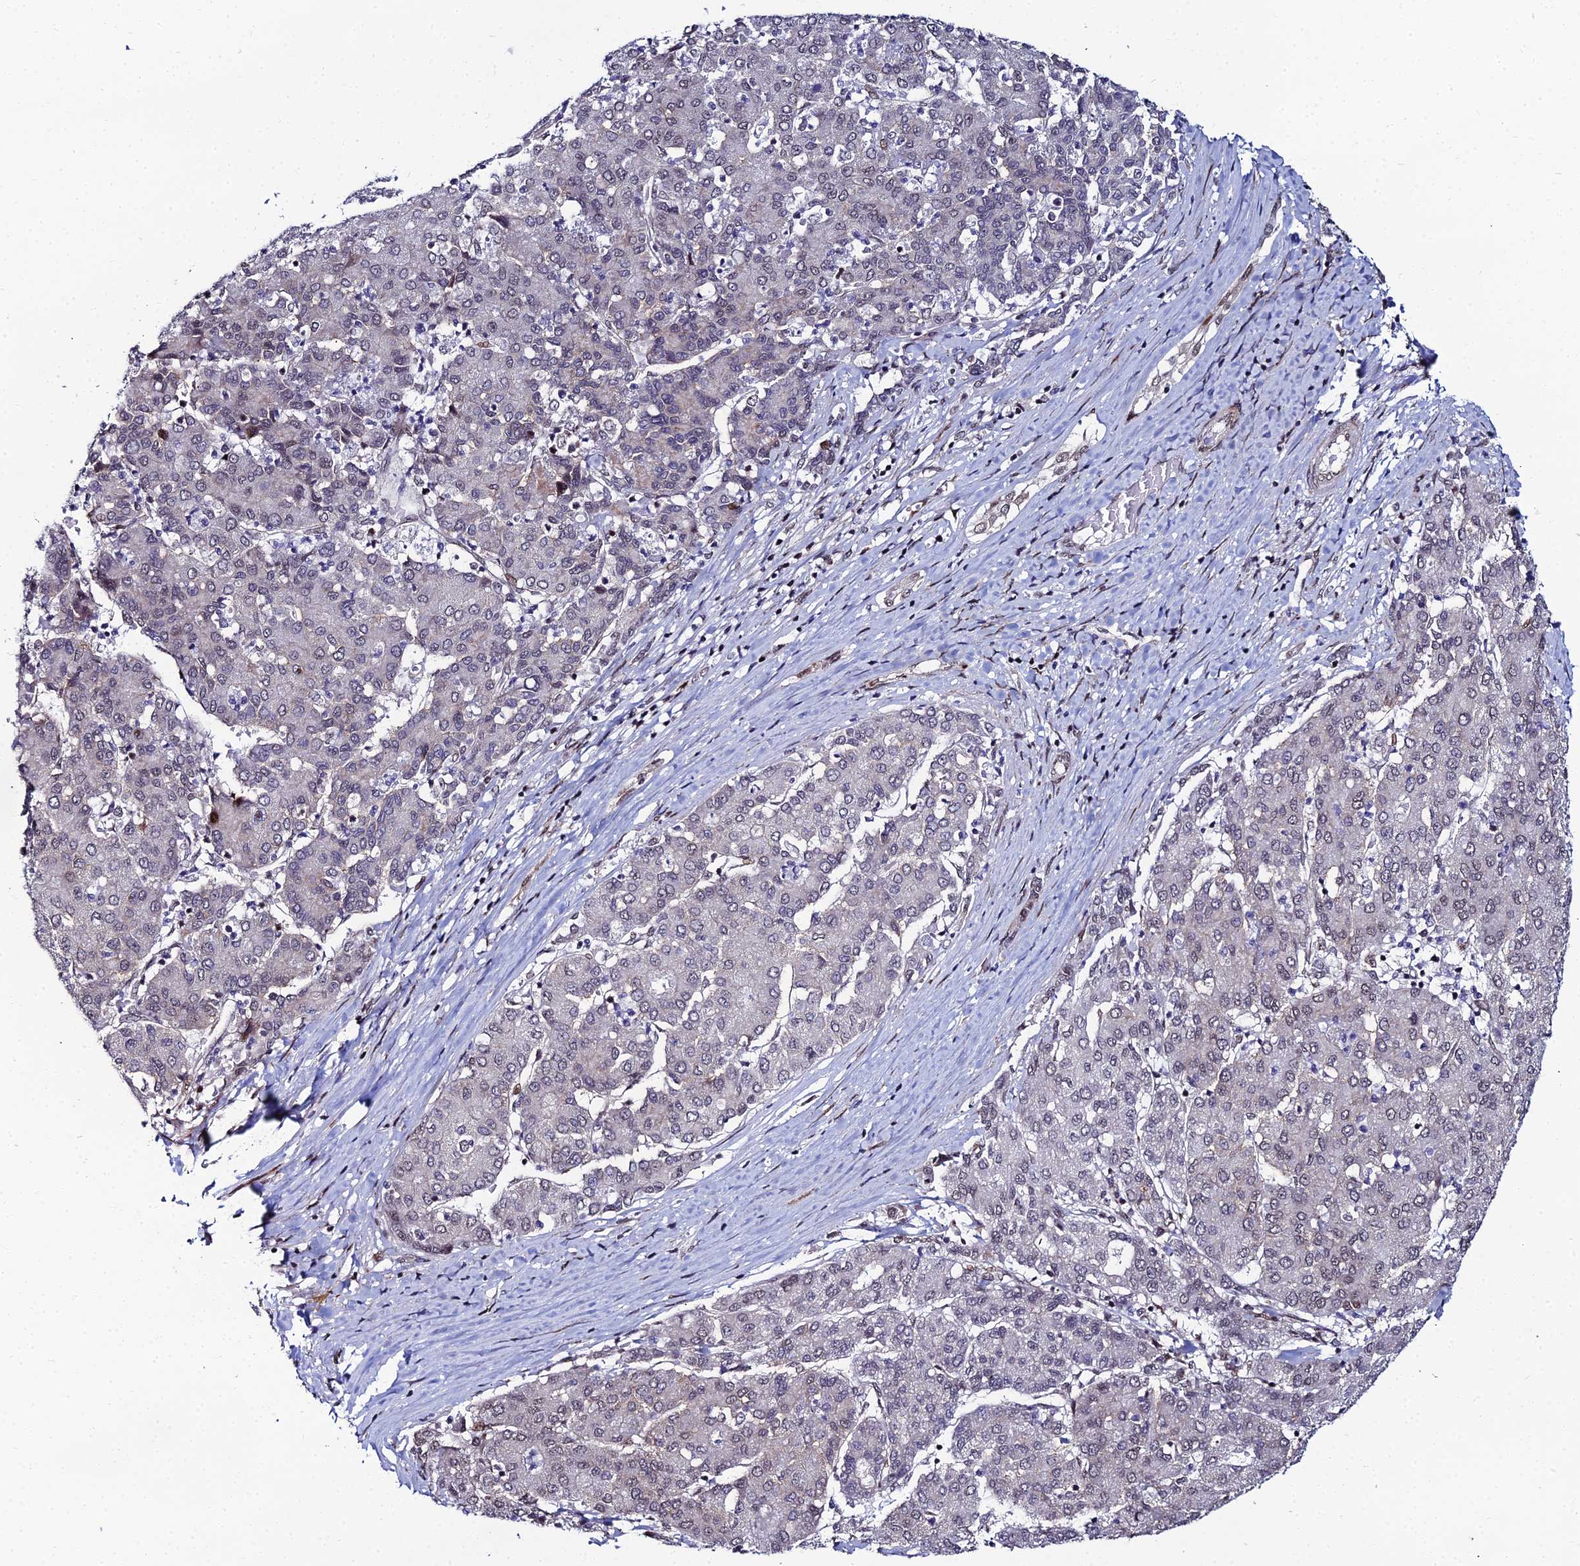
{"staining": {"intensity": "negative", "quantity": "none", "location": "none"}, "tissue": "liver cancer", "cell_type": "Tumor cells", "image_type": "cancer", "snomed": [{"axis": "morphology", "description": "Carcinoma, Hepatocellular, NOS"}, {"axis": "topography", "description": "Liver"}], "caption": "IHC histopathology image of neoplastic tissue: human liver cancer stained with DAB (3,3'-diaminobenzidine) reveals no significant protein expression in tumor cells.", "gene": "ZNF668", "patient": {"sex": "male", "age": 65}}